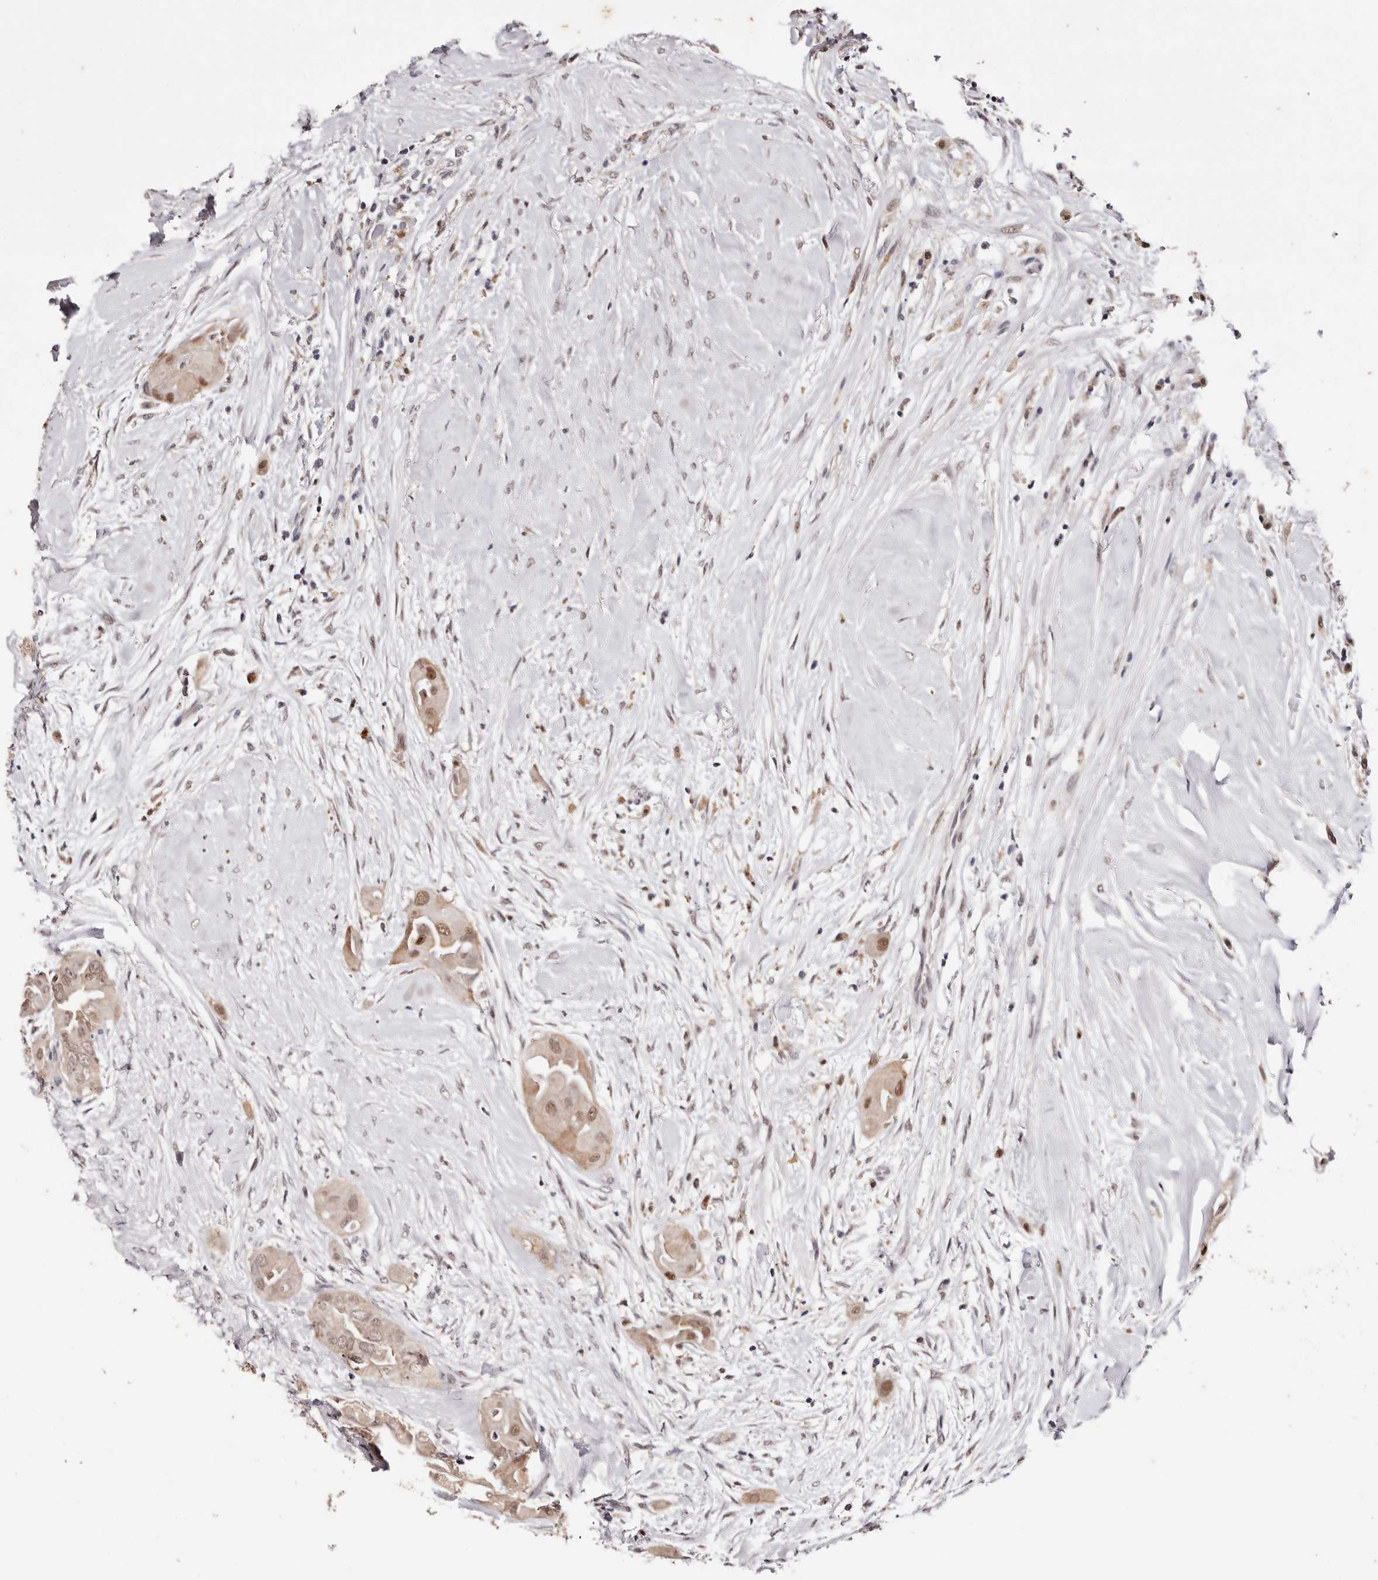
{"staining": {"intensity": "weak", "quantity": ">75%", "location": "cytoplasmic/membranous,nuclear"}, "tissue": "thyroid cancer", "cell_type": "Tumor cells", "image_type": "cancer", "snomed": [{"axis": "morphology", "description": "Papillary adenocarcinoma, NOS"}, {"axis": "topography", "description": "Thyroid gland"}], "caption": "Immunohistochemistry (IHC) histopathology image of neoplastic tissue: human thyroid cancer stained using immunohistochemistry shows low levels of weak protein expression localized specifically in the cytoplasmic/membranous and nuclear of tumor cells, appearing as a cytoplasmic/membranous and nuclear brown color.", "gene": "TYW3", "patient": {"sex": "female", "age": 59}}